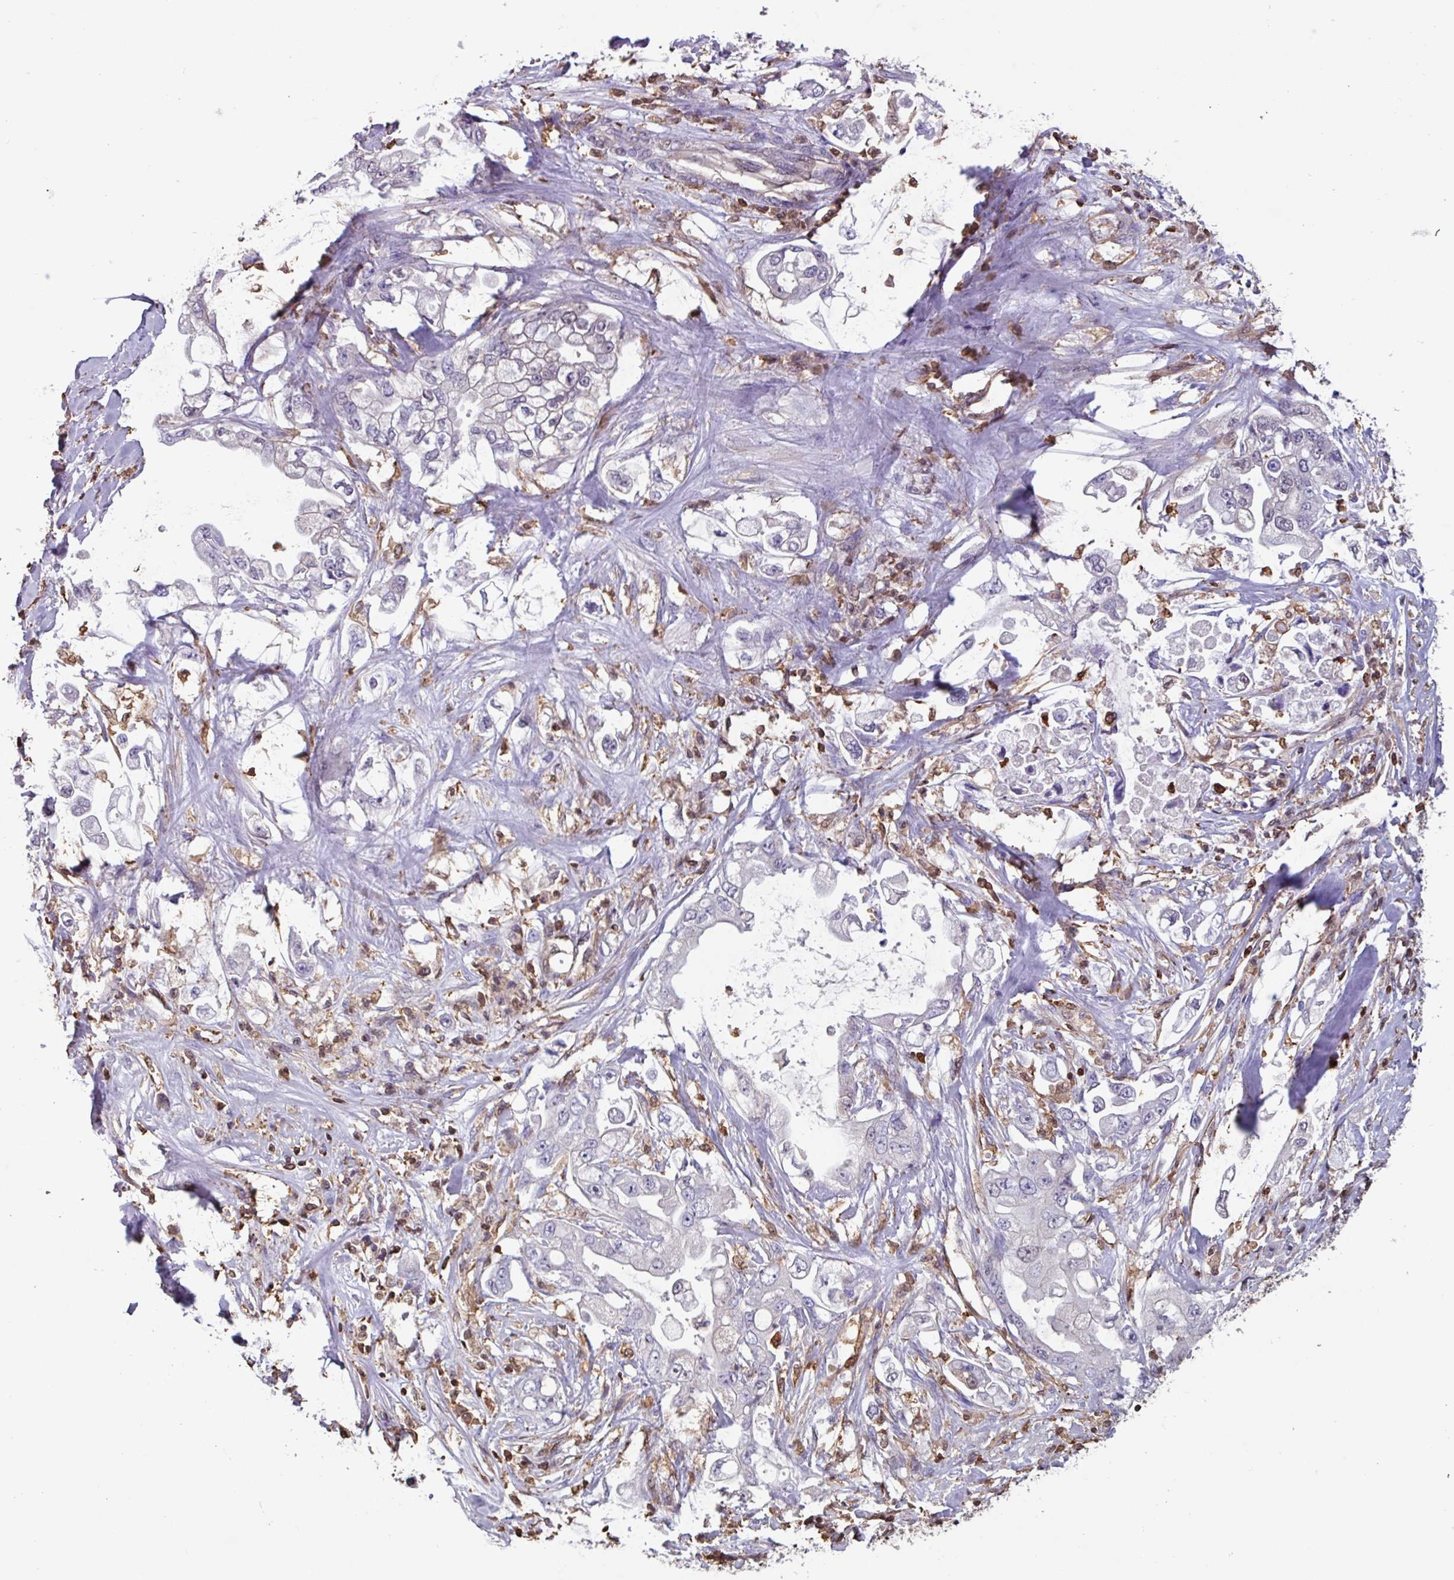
{"staining": {"intensity": "negative", "quantity": "none", "location": "none"}, "tissue": "stomach cancer", "cell_type": "Tumor cells", "image_type": "cancer", "snomed": [{"axis": "morphology", "description": "Adenocarcinoma, NOS"}, {"axis": "topography", "description": "Stomach"}], "caption": "Image shows no significant protein expression in tumor cells of adenocarcinoma (stomach).", "gene": "ARHGDIB", "patient": {"sex": "male", "age": 62}}